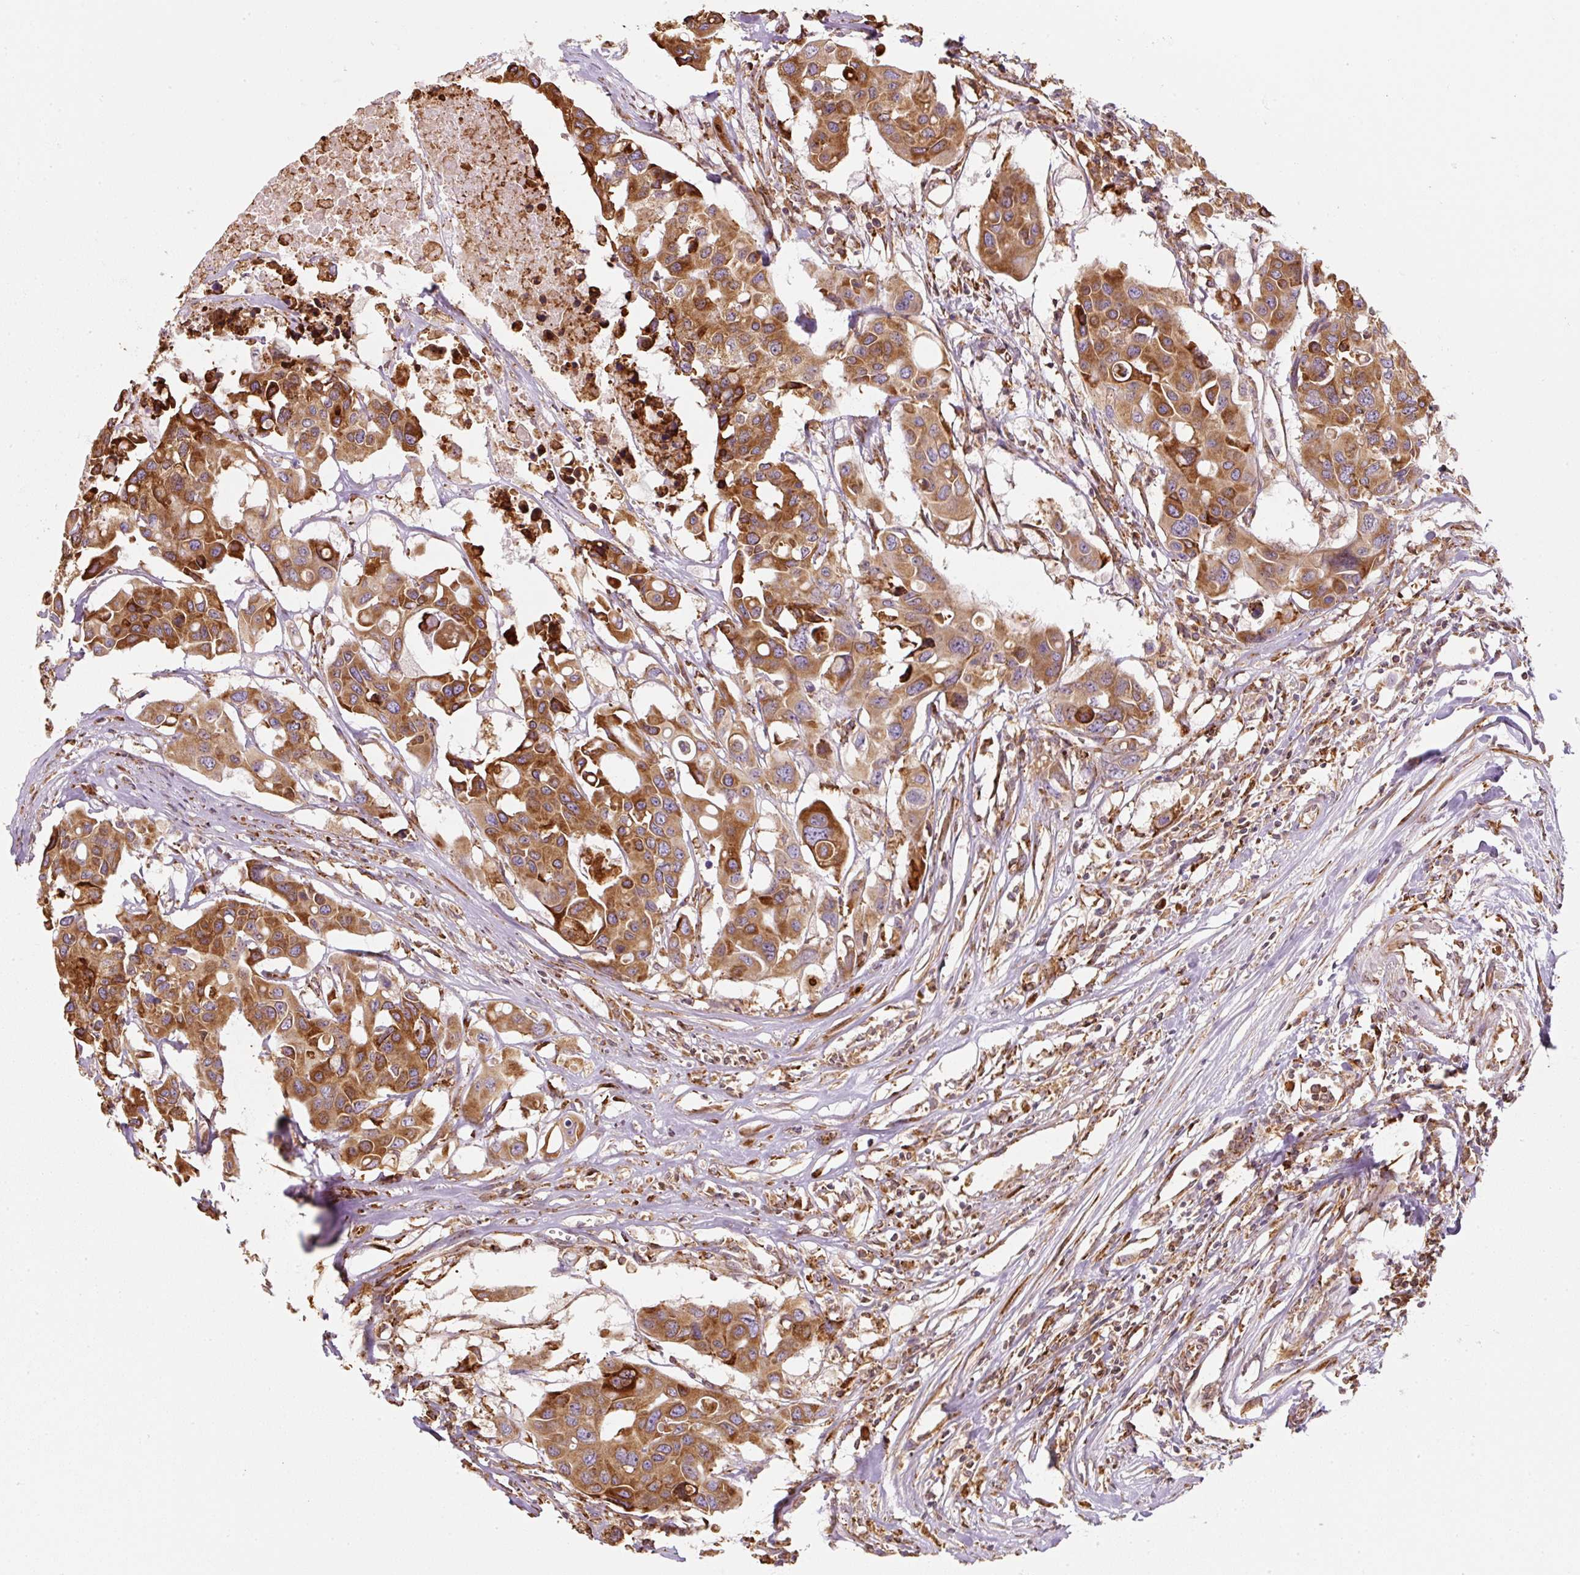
{"staining": {"intensity": "strong", "quantity": ">75%", "location": "cytoplasmic/membranous"}, "tissue": "colorectal cancer", "cell_type": "Tumor cells", "image_type": "cancer", "snomed": [{"axis": "morphology", "description": "Adenocarcinoma, NOS"}, {"axis": "topography", "description": "Colon"}], "caption": "The micrograph reveals a brown stain indicating the presence of a protein in the cytoplasmic/membranous of tumor cells in colorectal adenocarcinoma.", "gene": "PRKCSH", "patient": {"sex": "male", "age": 77}}